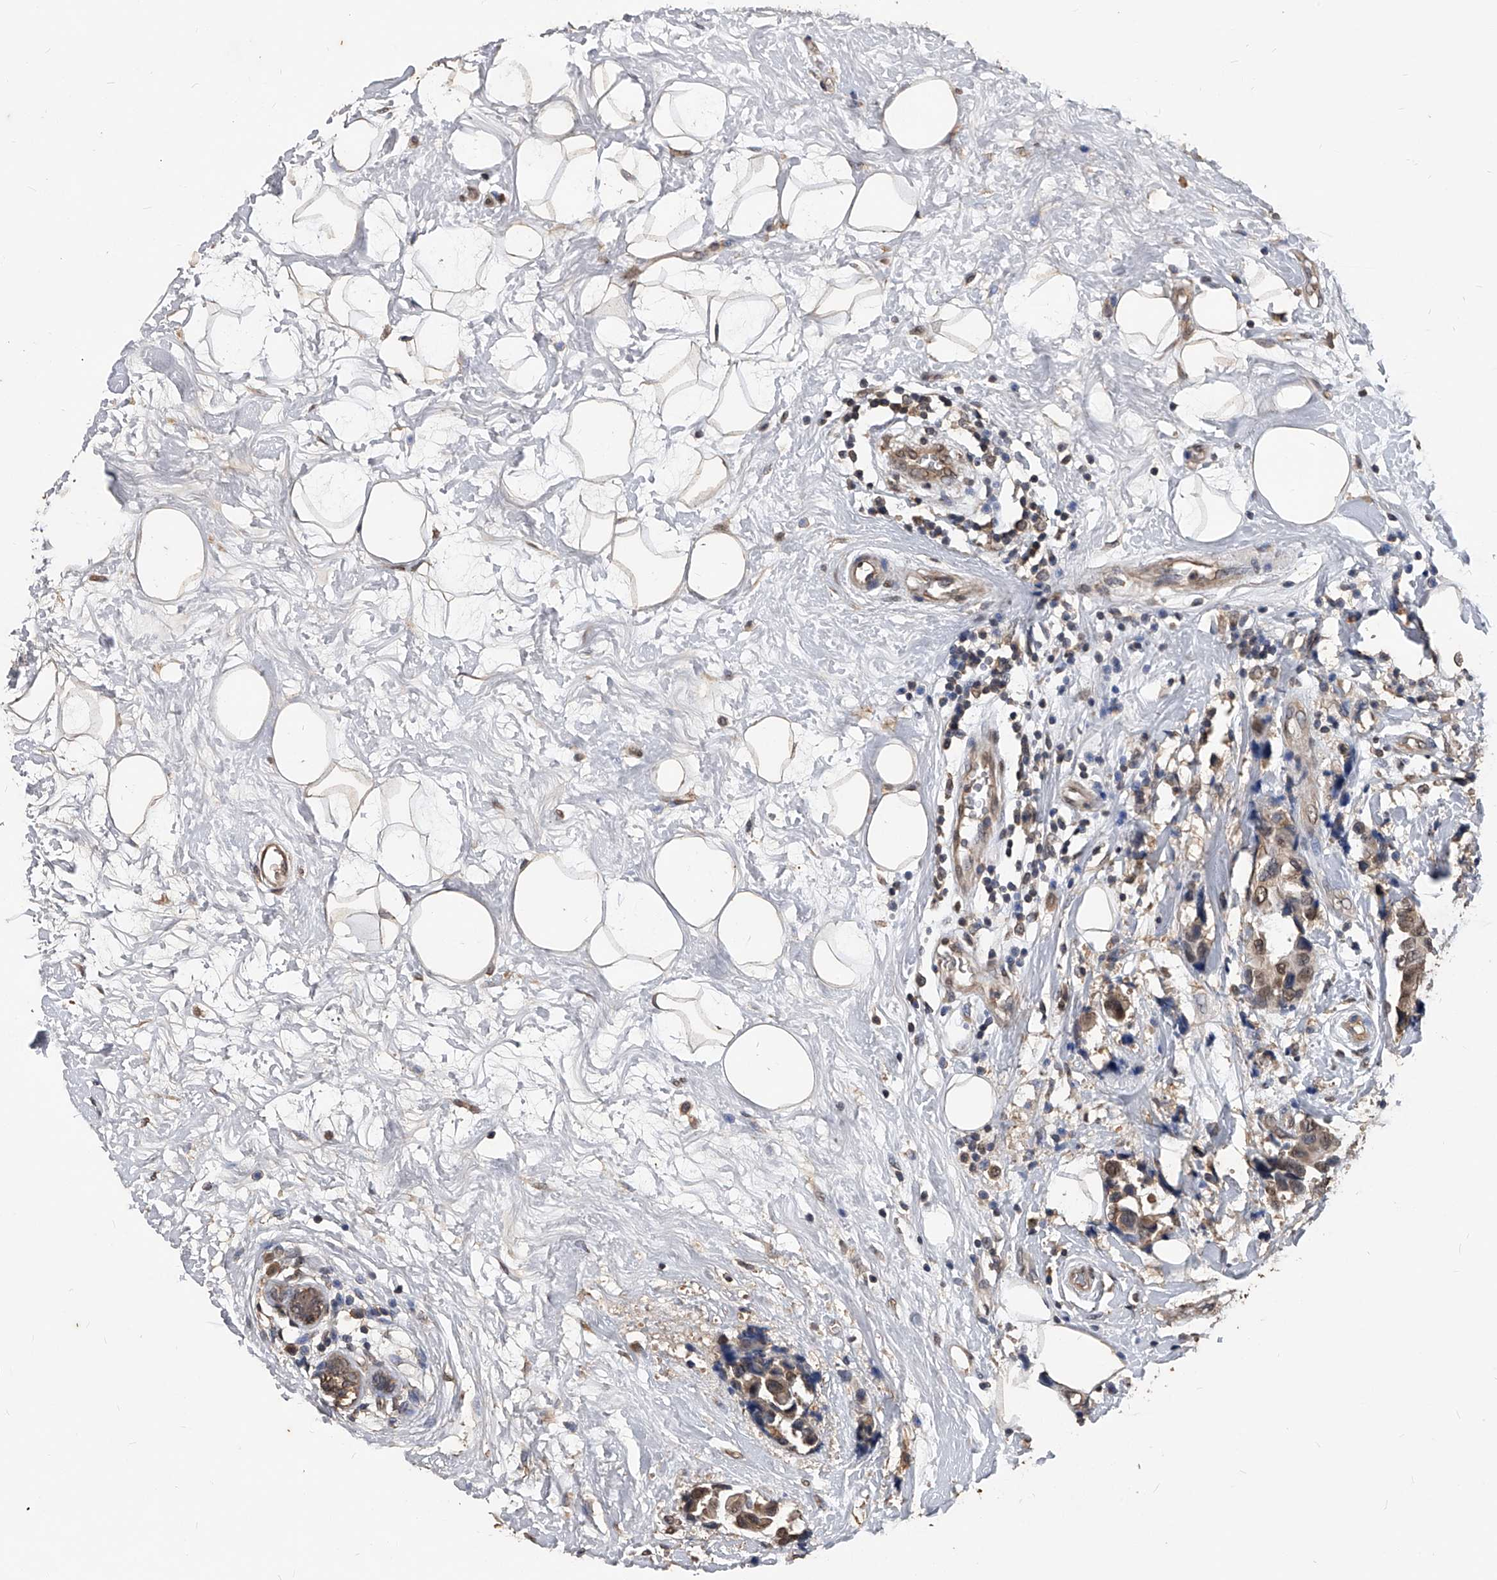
{"staining": {"intensity": "moderate", "quantity": "25%-75%", "location": "cytoplasmic/membranous,nuclear"}, "tissue": "breast cancer", "cell_type": "Tumor cells", "image_type": "cancer", "snomed": [{"axis": "morphology", "description": "Normal tissue, NOS"}, {"axis": "morphology", "description": "Duct carcinoma"}, {"axis": "topography", "description": "Breast"}], "caption": "Moderate cytoplasmic/membranous and nuclear expression for a protein is identified in about 25%-75% of tumor cells of breast cancer (intraductal carcinoma) using immunohistochemistry.", "gene": "FBXL4", "patient": {"sex": "female", "age": 39}}